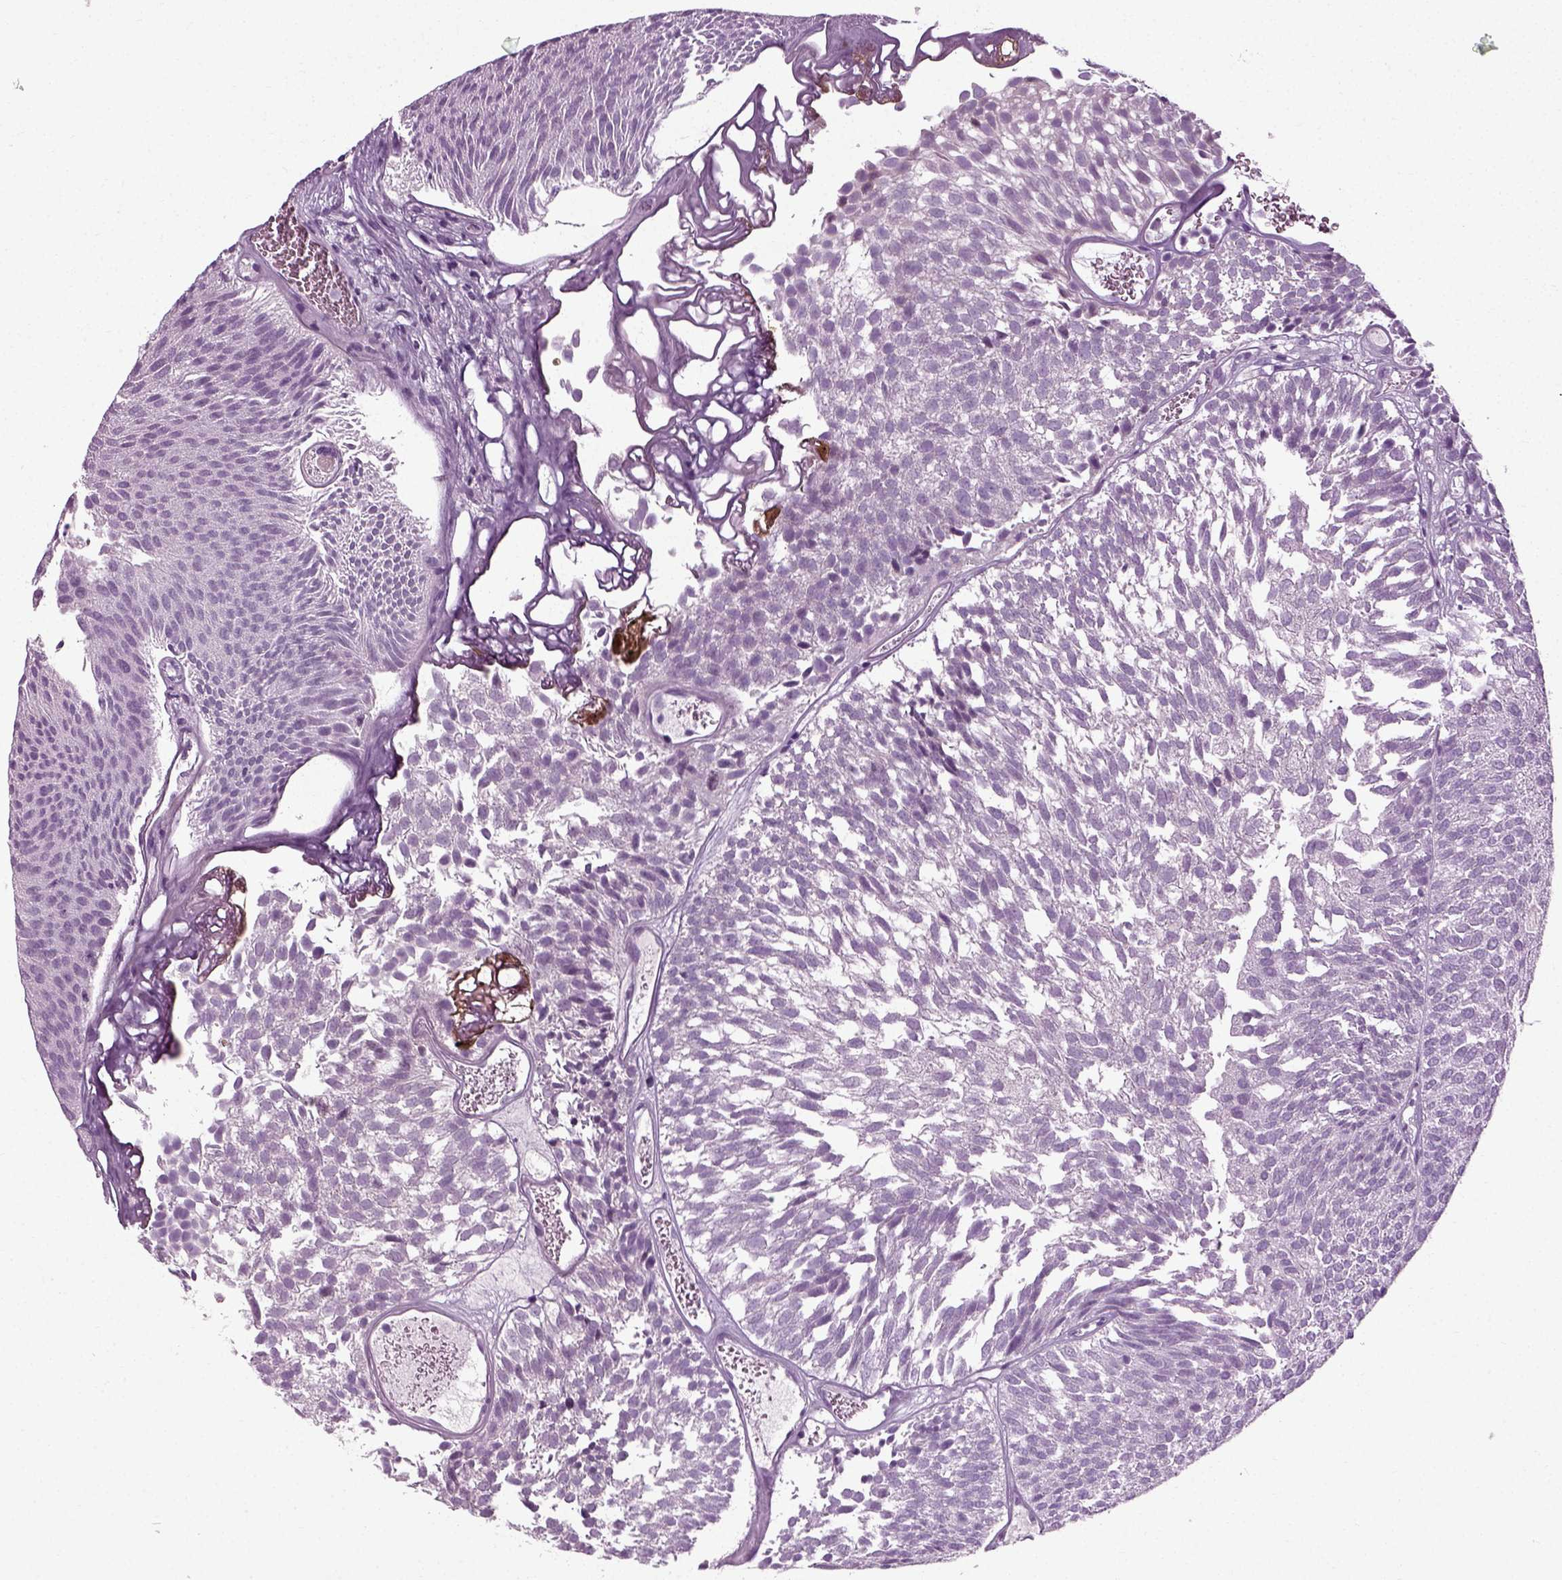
{"staining": {"intensity": "negative", "quantity": "none", "location": "none"}, "tissue": "urothelial cancer", "cell_type": "Tumor cells", "image_type": "cancer", "snomed": [{"axis": "morphology", "description": "Urothelial carcinoma, Low grade"}, {"axis": "topography", "description": "Urinary bladder"}], "caption": "Immunohistochemistry histopathology image of neoplastic tissue: urothelial carcinoma (low-grade) stained with DAB (3,3'-diaminobenzidine) shows no significant protein positivity in tumor cells.", "gene": "SCG5", "patient": {"sex": "male", "age": 52}}